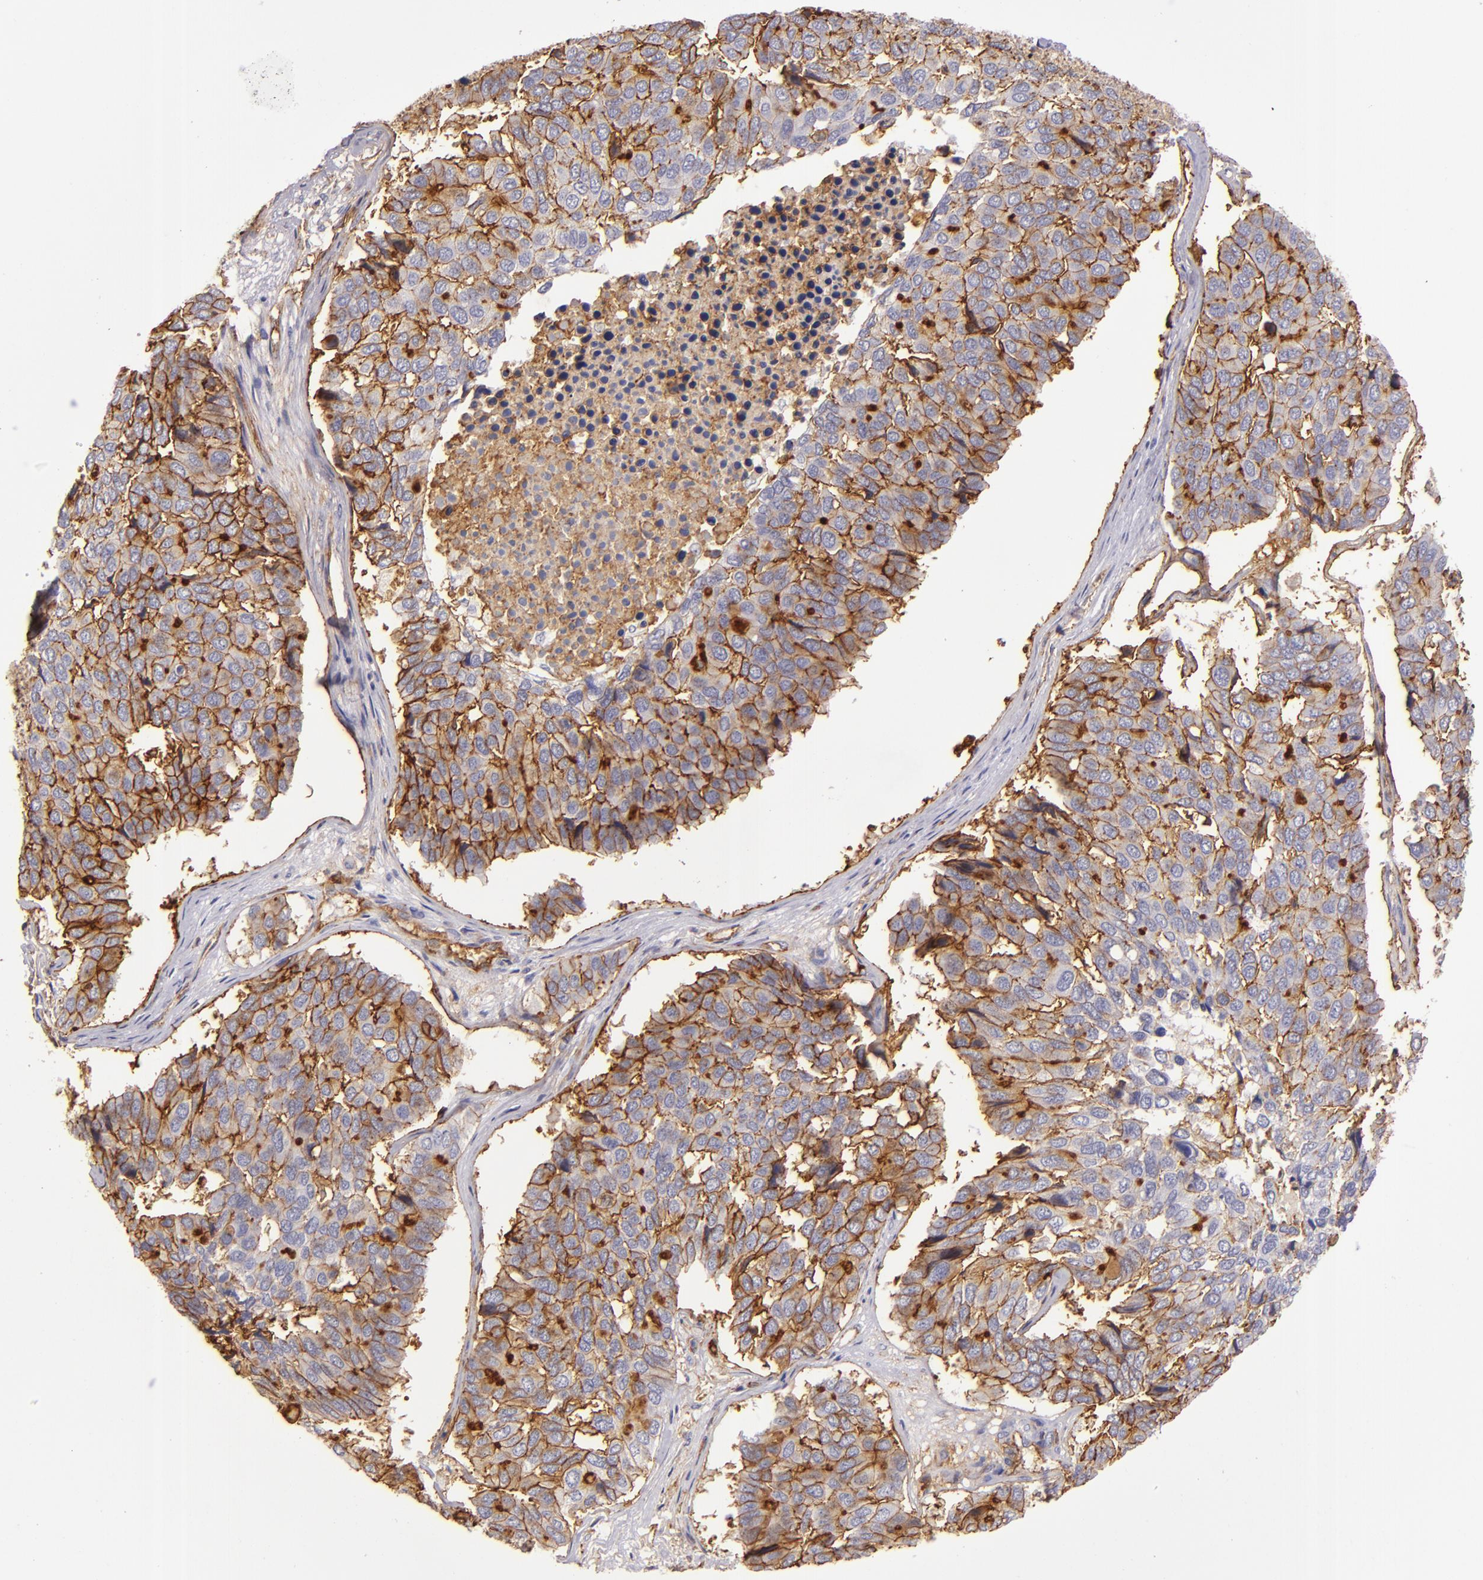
{"staining": {"intensity": "strong", "quantity": ">75%", "location": "cytoplasmic/membranous"}, "tissue": "pancreatic cancer", "cell_type": "Tumor cells", "image_type": "cancer", "snomed": [{"axis": "morphology", "description": "Adenocarcinoma, NOS"}, {"axis": "topography", "description": "Pancreas"}], "caption": "Immunohistochemical staining of human pancreatic adenocarcinoma shows strong cytoplasmic/membranous protein positivity in about >75% of tumor cells.", "gene": "CD9", "patient": {"sex": "male", "age": 50}}